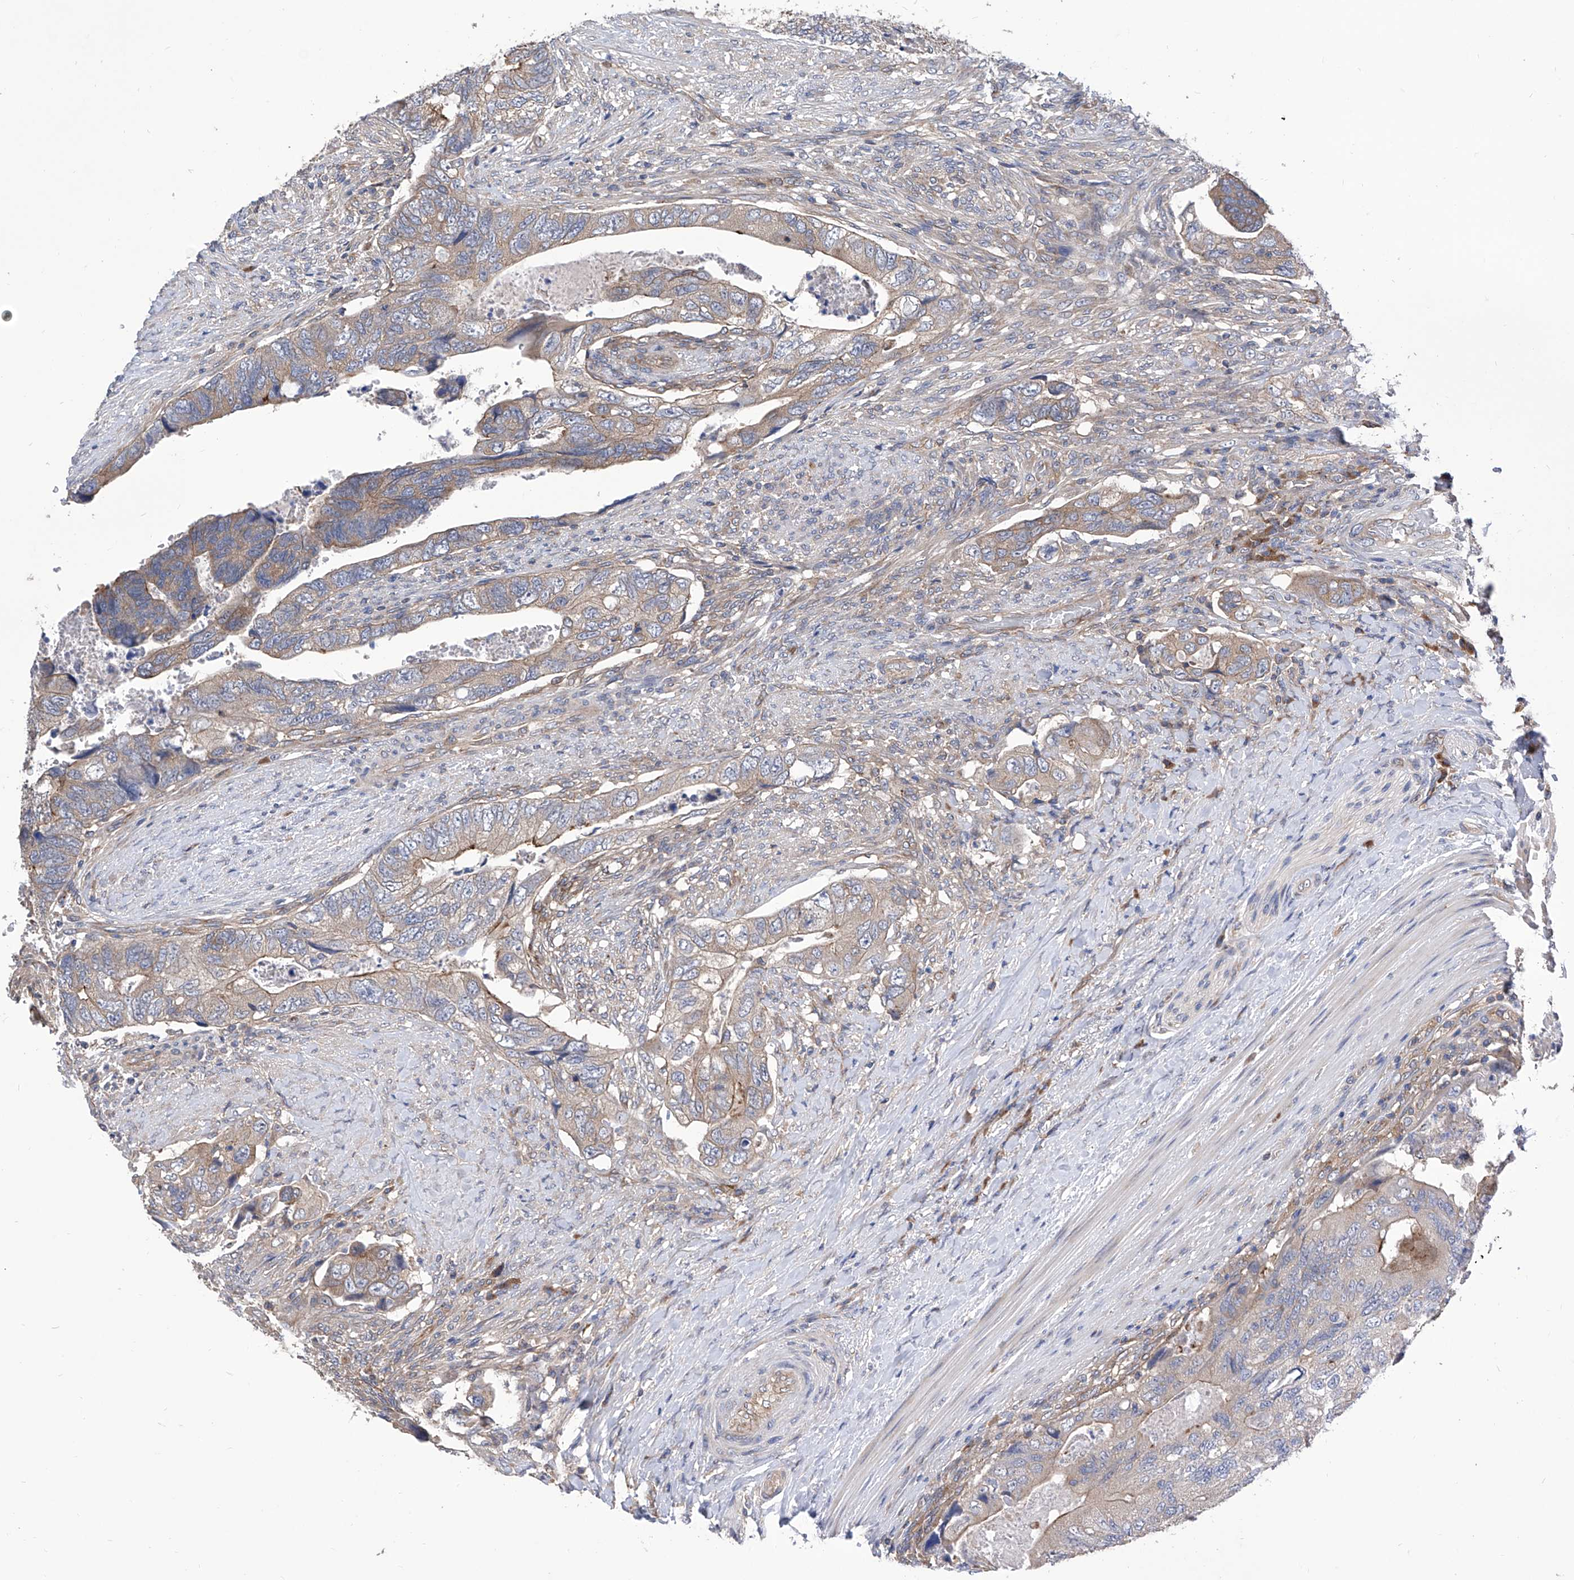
{"staining": {"intensity": "moderate", "quantity": "<25%", "location": "cytoplasmic/membranous"}, "tissue": "colorectal cancer", "cell_type": "Tumor cells", "image_type": "cancer", "snomed": [{"axis": "morphology", "description": "Adenocarcinoma, NOS"}, {"axis": "topography", "description": "Rectum"}], "caption": "A brown stain shows moderate cytoplasmic/membranous positivity of a protein in human colorectal adenocarcinoma tumor cells.", "gene": "TJAP1", "patient": {"sex": "male", "age": 63}}